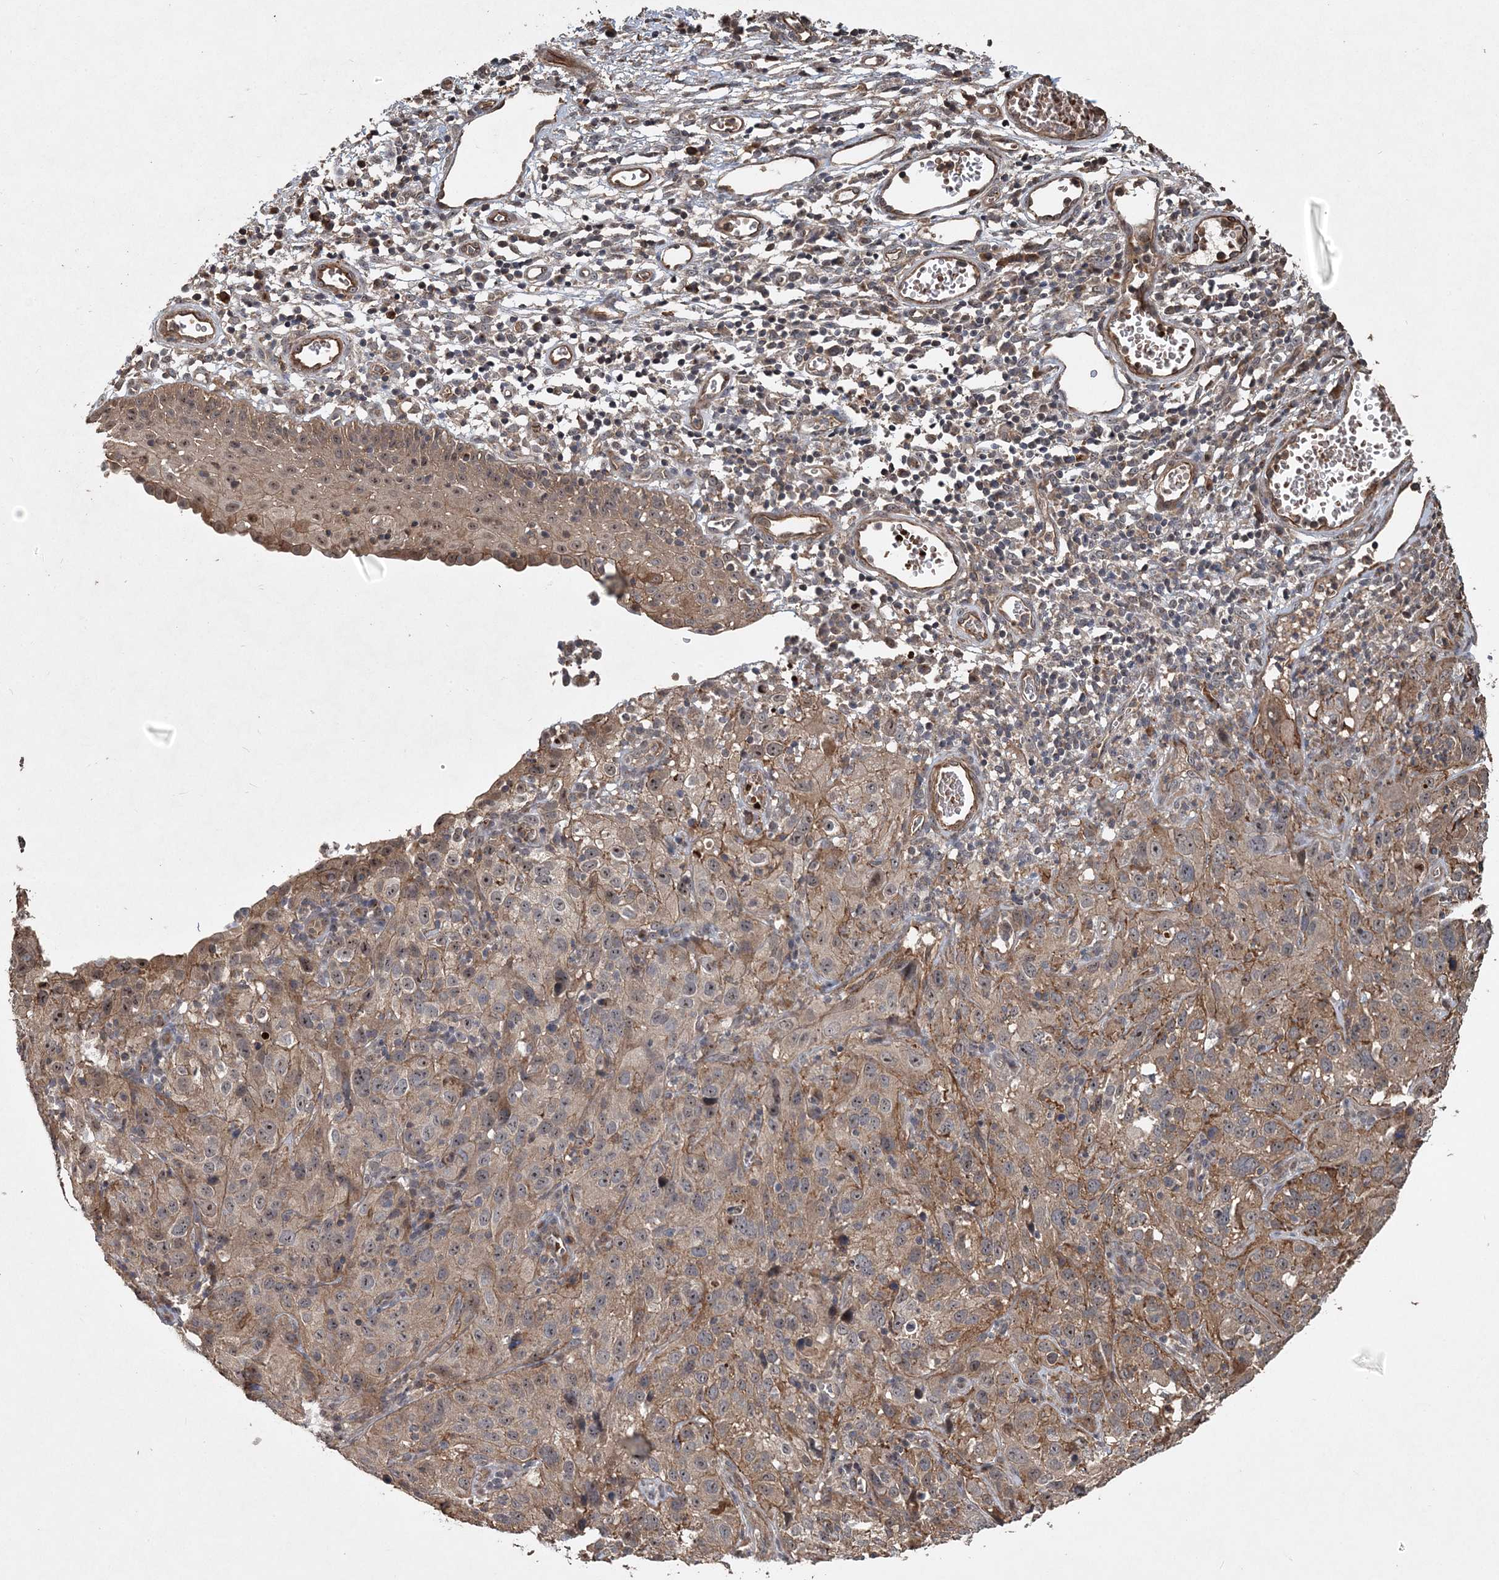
{"staining": {"intensity": "moderate", "quantity": ">75%", "location": "cytoplasmic/membranous"}, "tissue": "cervical cancer", "cell_type": "Tumor cells", "image_type": "cancer", "snomed": [{"axis": "morphology", "description": "Squamous cell carcinoma, NOS"}, {"axis": "topography", "description": "Cervix"}], "caption": "This photomicrograph shows cervical squamous cell carcinoma stained with IHC to label a protein in brown. The cytoplasmic/membranous of tumor cells show moderate positivity for the protein. Nuclei are counter-stained blue.", "gene": "HYCC2", "patient": {"sex": "female", "age": 32}}